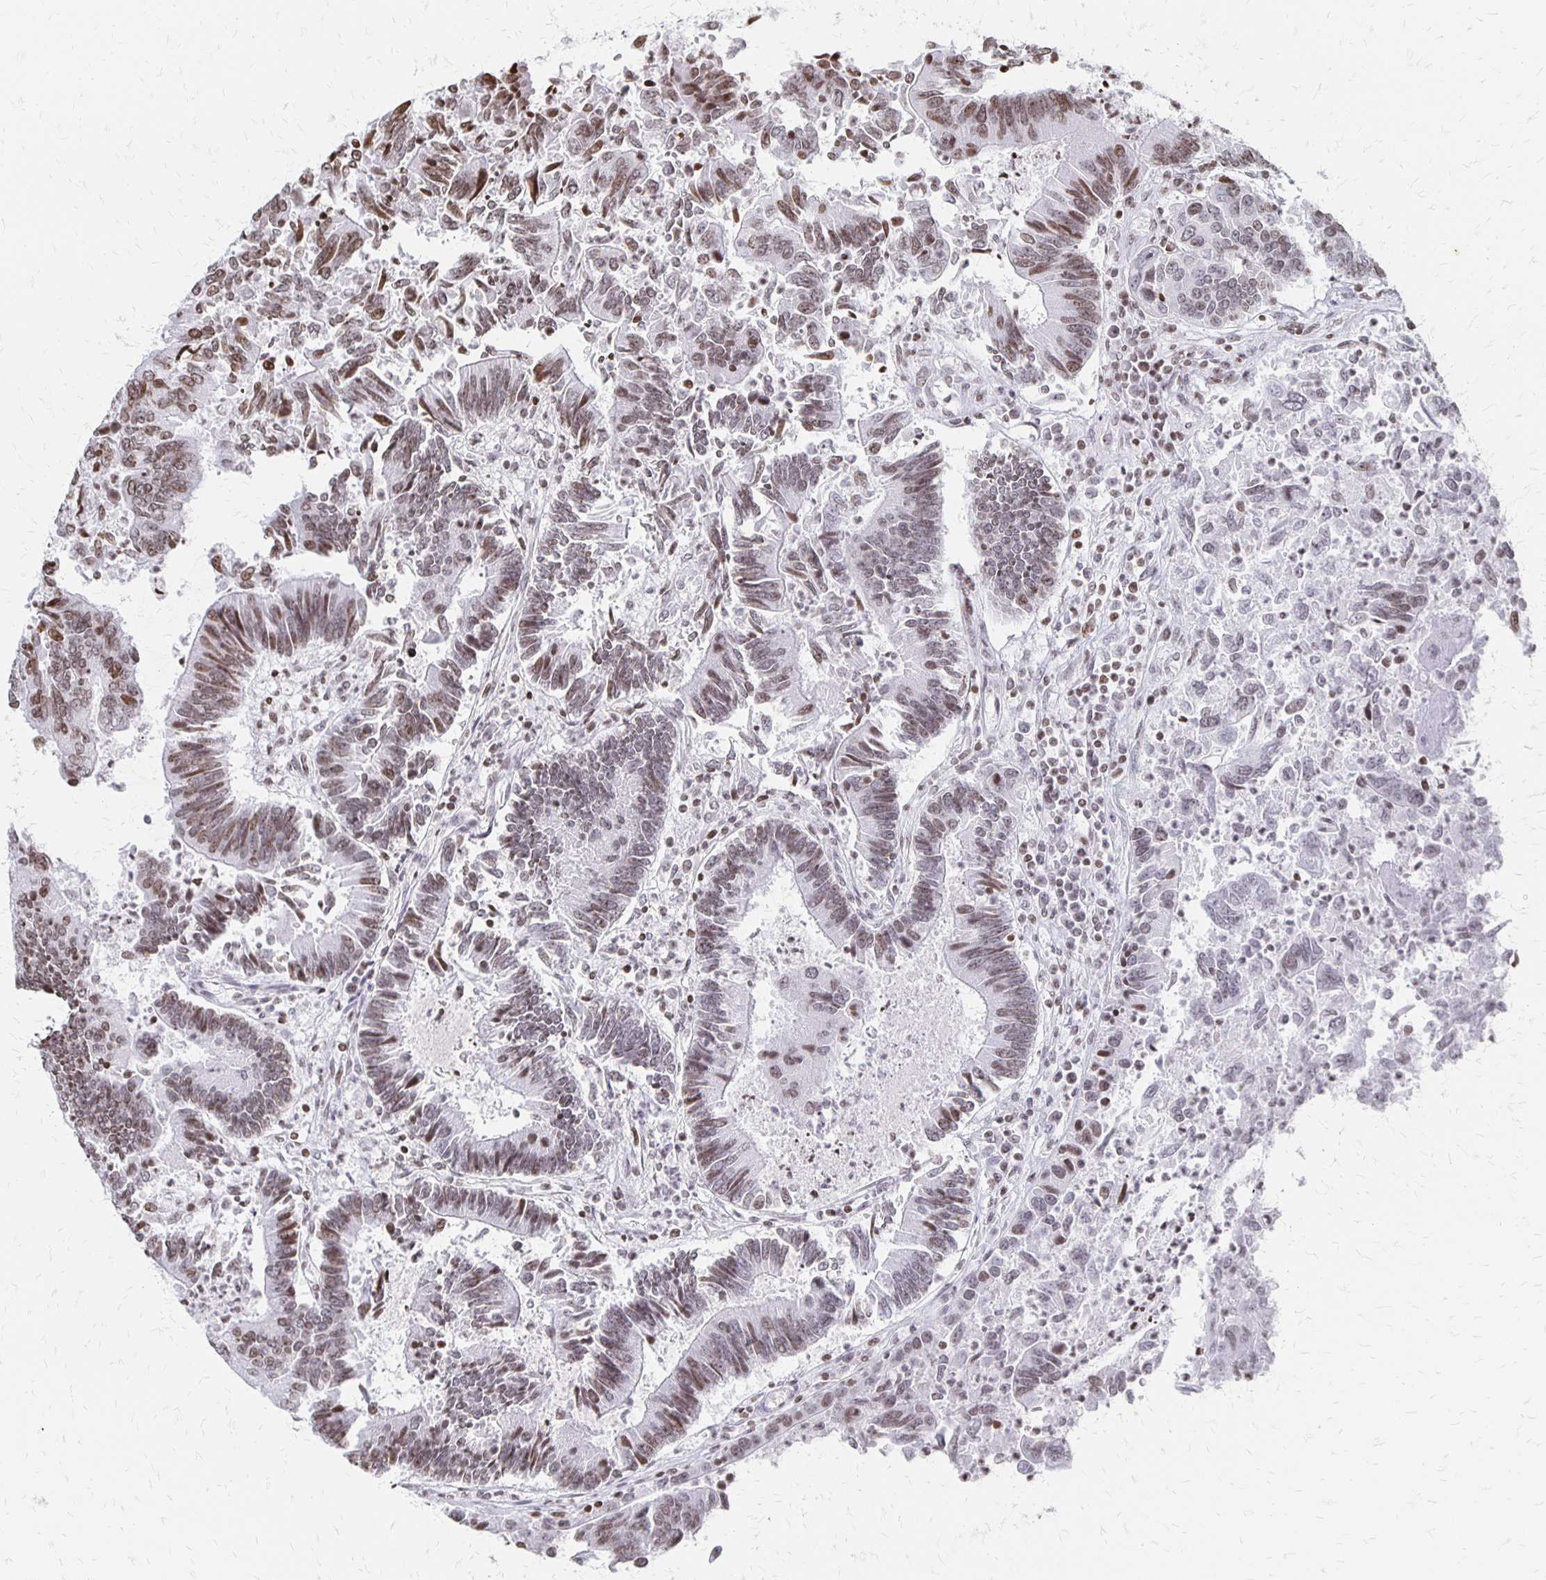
{"staining": {"intensity": "weak", "quantity": "25%-75%", "location": "nuclear"}, "tissue": "colorectal cancer", "cell_type": "Tumor cells", "image_type": "cancer", "snomed": [{"axis": "morphology", "description": "Adenocarcinoma, NOS"}, {"axis": "topography", "description": "Colon"}], "caption": "Brown immunohistochemical staining in human colorectal adenocarcinoma reveals weak nuclear staining in about 25%-75% of tumor cells. The staining is performed using DAB brown chromogen to label protein expression. The nuclei are counter-stained blue using hematoxylin.", "gene": "ZNF280C", "patient": {"sex": "female", "age": 67}}